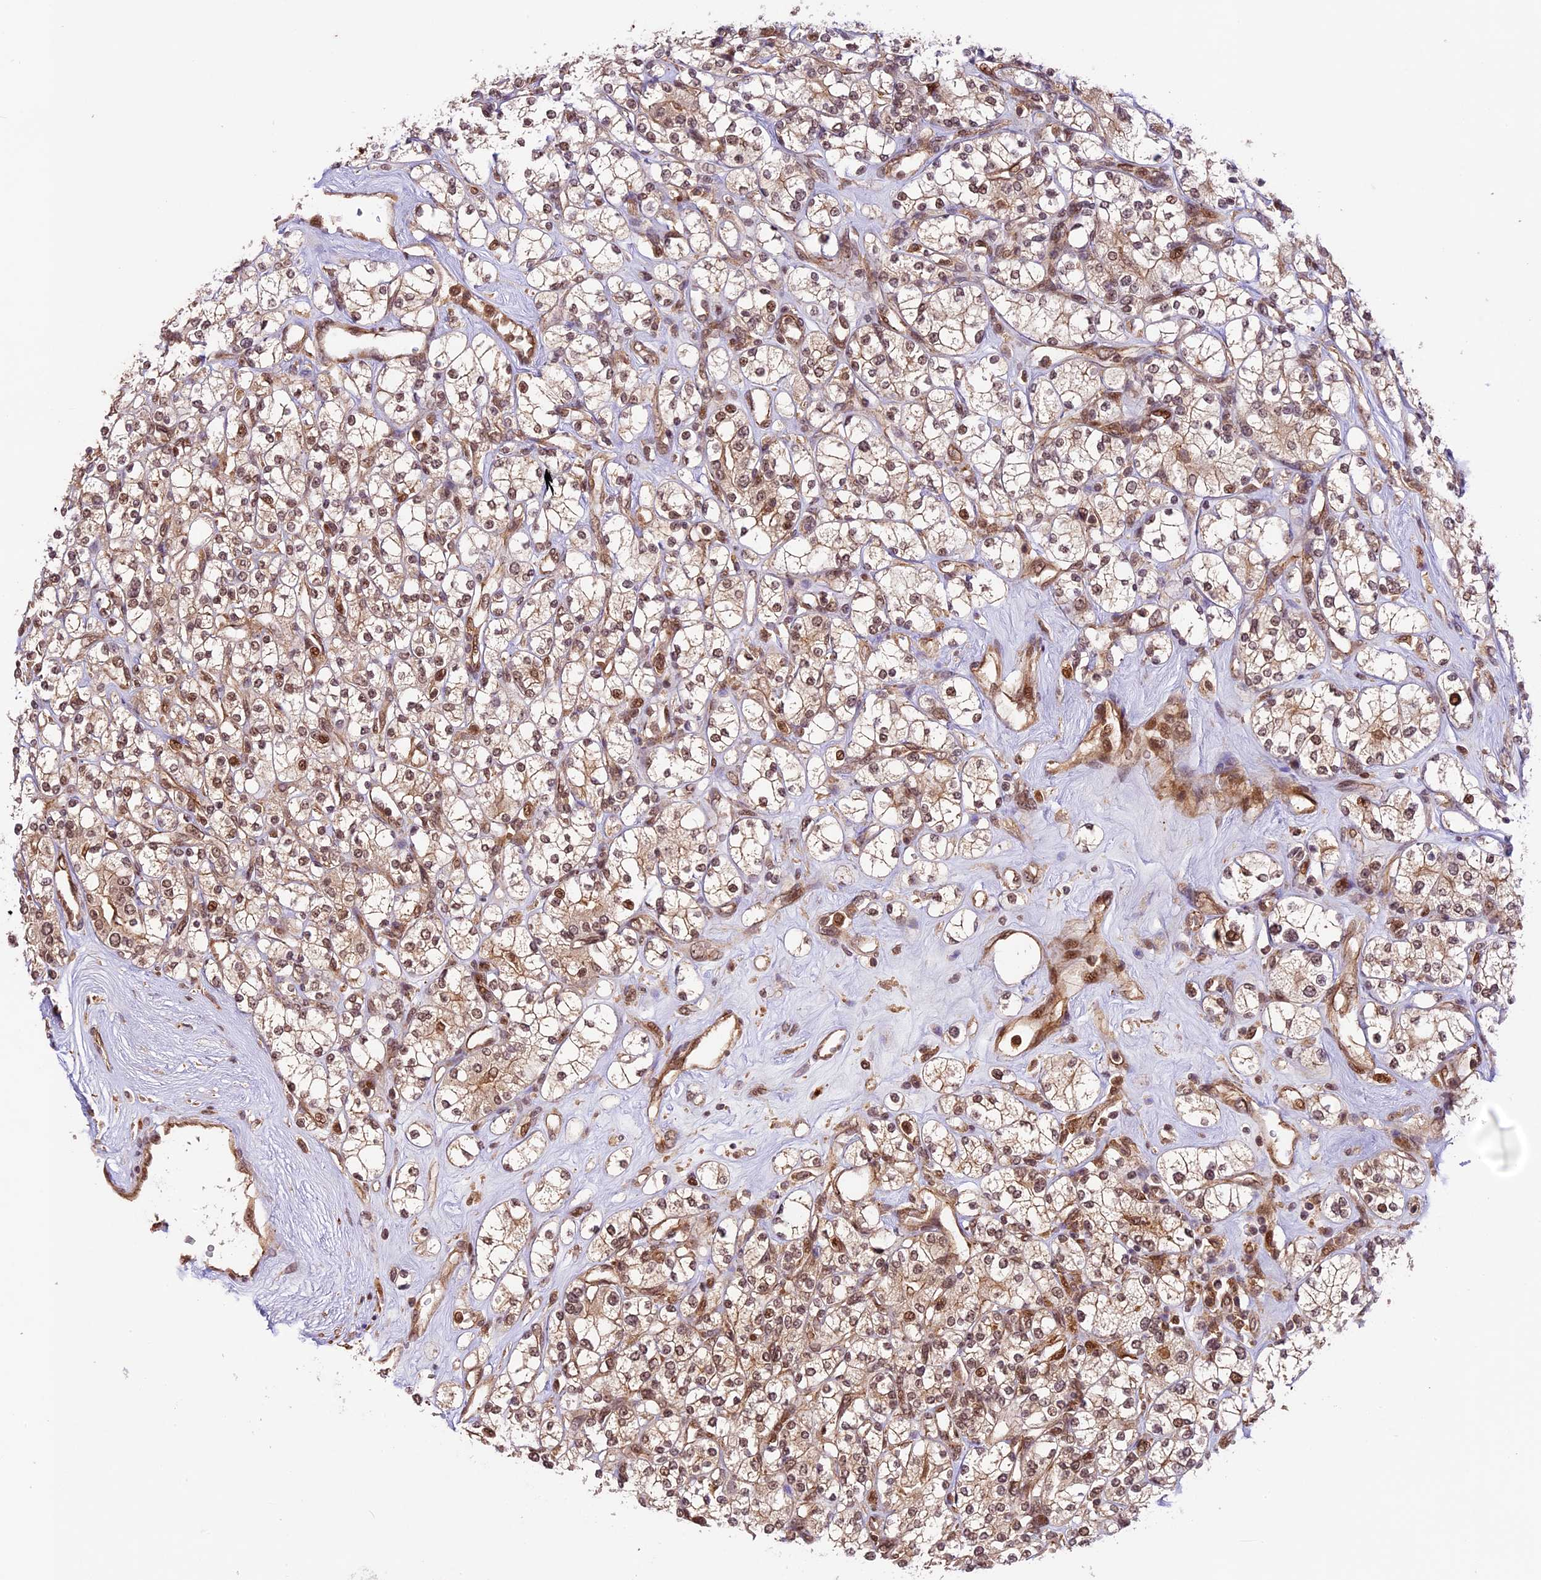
{"staining": {"intensity": "moderate", "quantity": ">75%", "location": "cytoplasmic/membranous,nuclear"}, "tissue": "renal cancer", "cell_type": "Tumor cells", "image_type": "cancer", "snomed": [{"axis": "morphology", "description": "Adenocarcinoma, NOS"}, {"axis": "topography", "description": "Kidney"}], "caption": "A brown stain highlights moderate cytoplasmic/membranous and nuclear expression of a protein in renal adenocarcinoma tumor cells. The staining is performed using DAB (3,3'-diaminobenzidine) brown chromogen to label protein expression. The nuclei are counter-stained blue using hematoxylin.", "gene": "DHX38", "patient": {"sex": "male", "age": 77}}